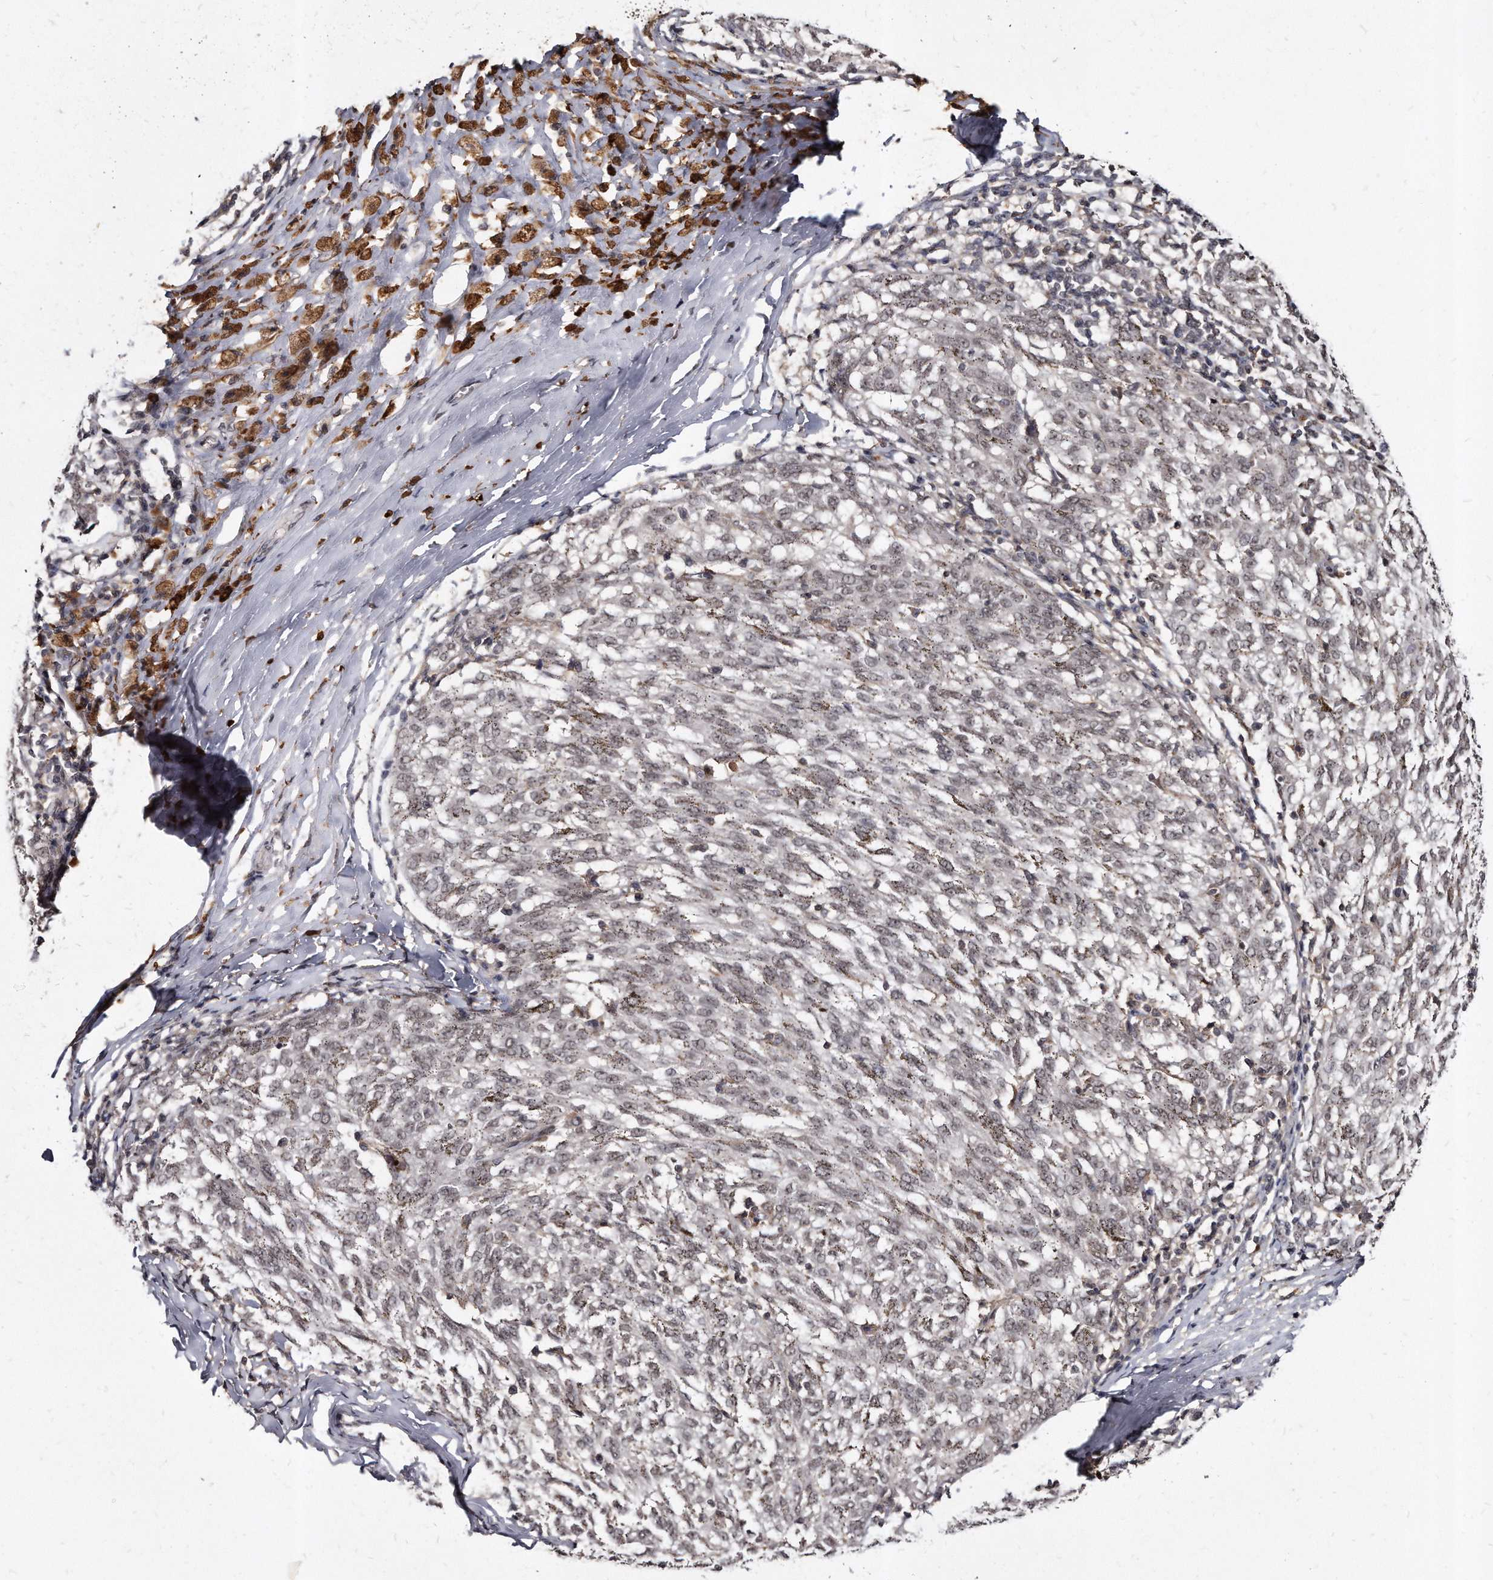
{"staining": {"intensity": "weak", "quantity": "<25%", "location": "nuclear"}, "tissue": "melanoma", "cell_type": "Tumor cells", "image_type": "cancer", "snomed": [{"axis": "morphology", "description": "Malignant melanoma, NOS"}, {"axis": "topography", "description": "Skin"}], "caption": "Tumor cells show no significant protein staining in malignant melanoma.", "gene": "KLHDC3", "patient": {"sex": "female", "age": 72}}